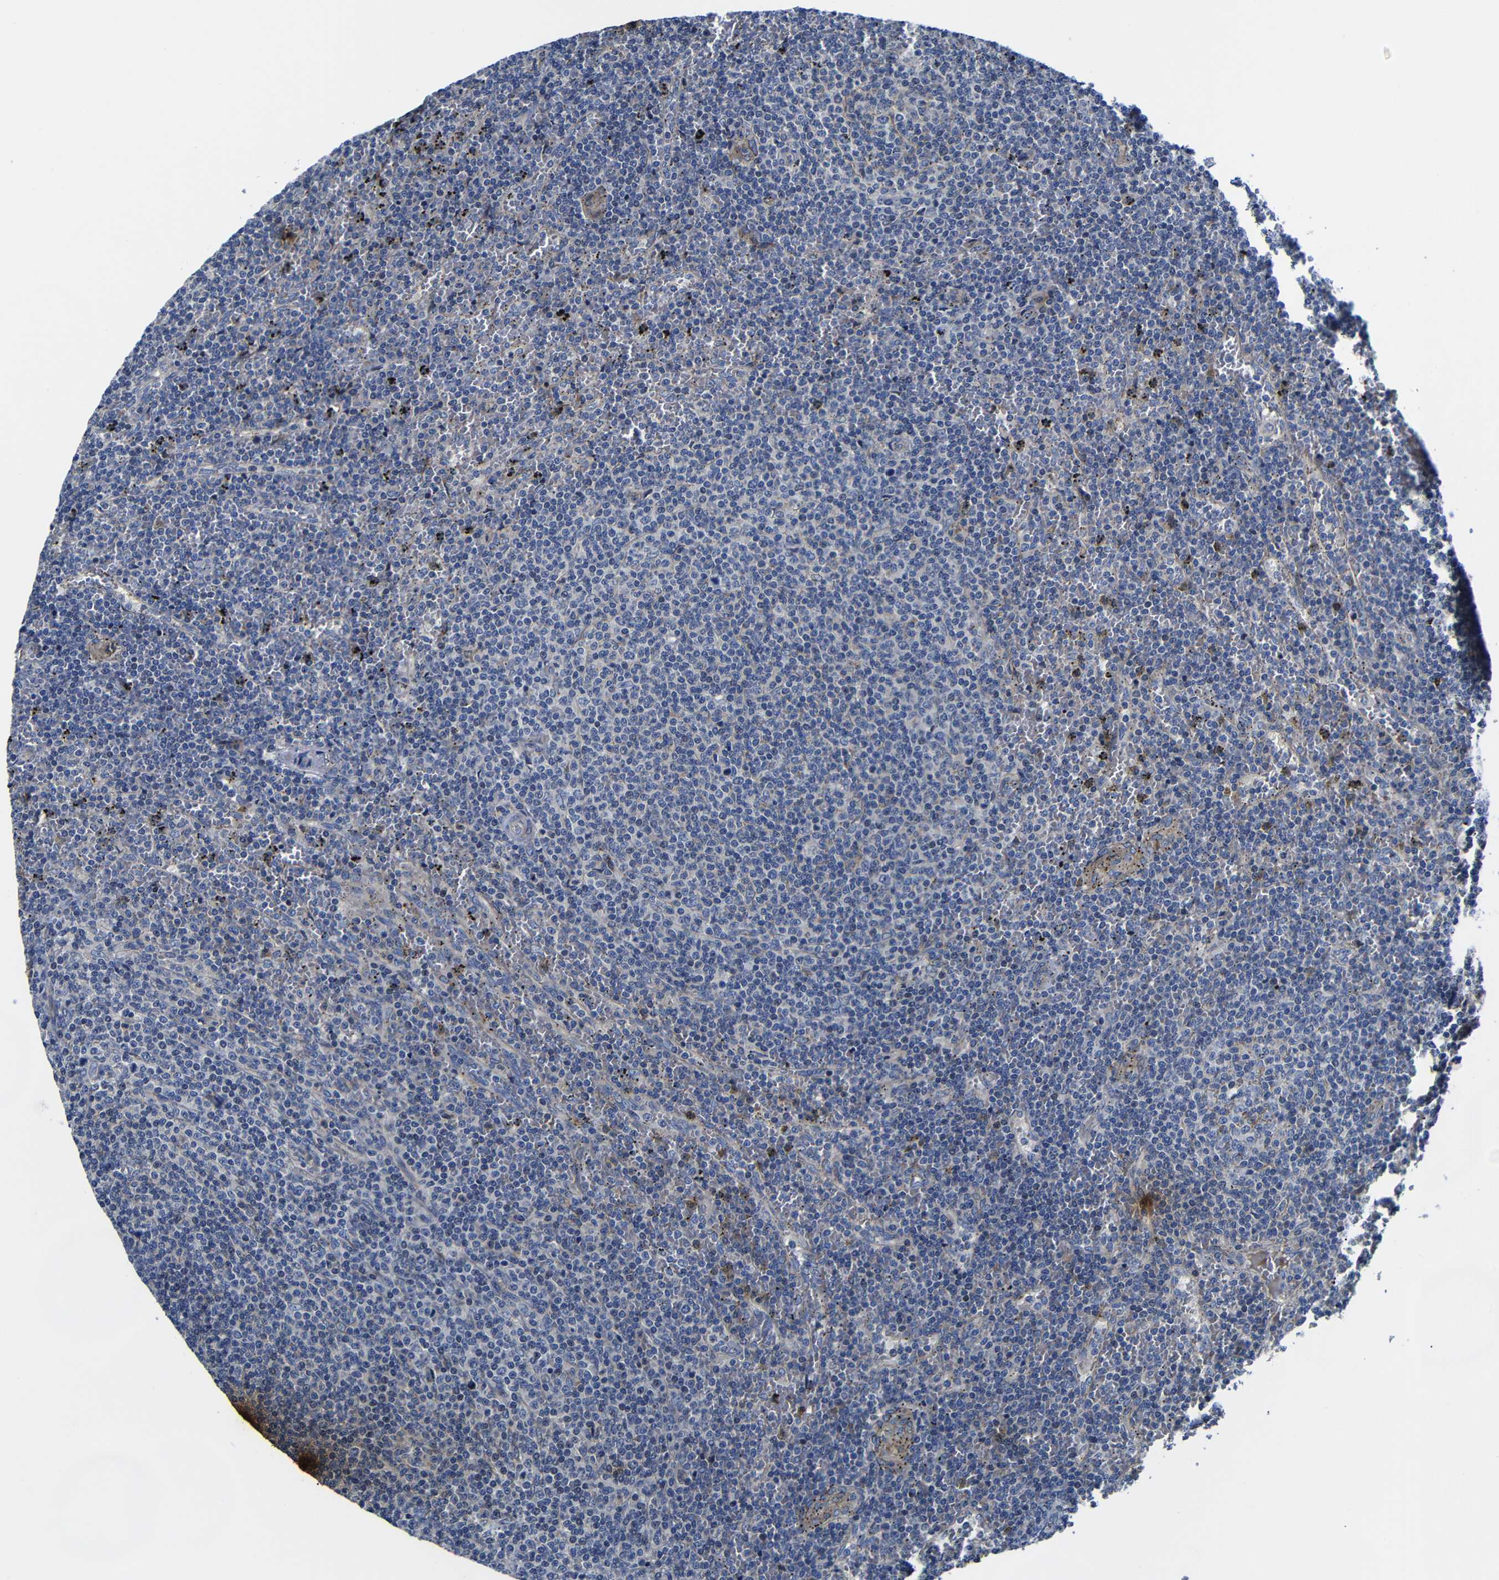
{"staining": {"intensity": "negative", "quantity": "none", "location": "none"}, "tissue": "lymphoma", "cell_type": "Tumor cells", "image_type": "cancer", "snomed": [{"axis": "morphology", "description": "Malignant lymphoma, non-Hodgkin's type, Low grade"}, {"axis": "topography", "description": "Spleen"}], "caption": "Tumor cells are negative for brown protein staining in lymphoma.", "gene": "AFDN", "patient": {"sex": "female", "age": 50}}